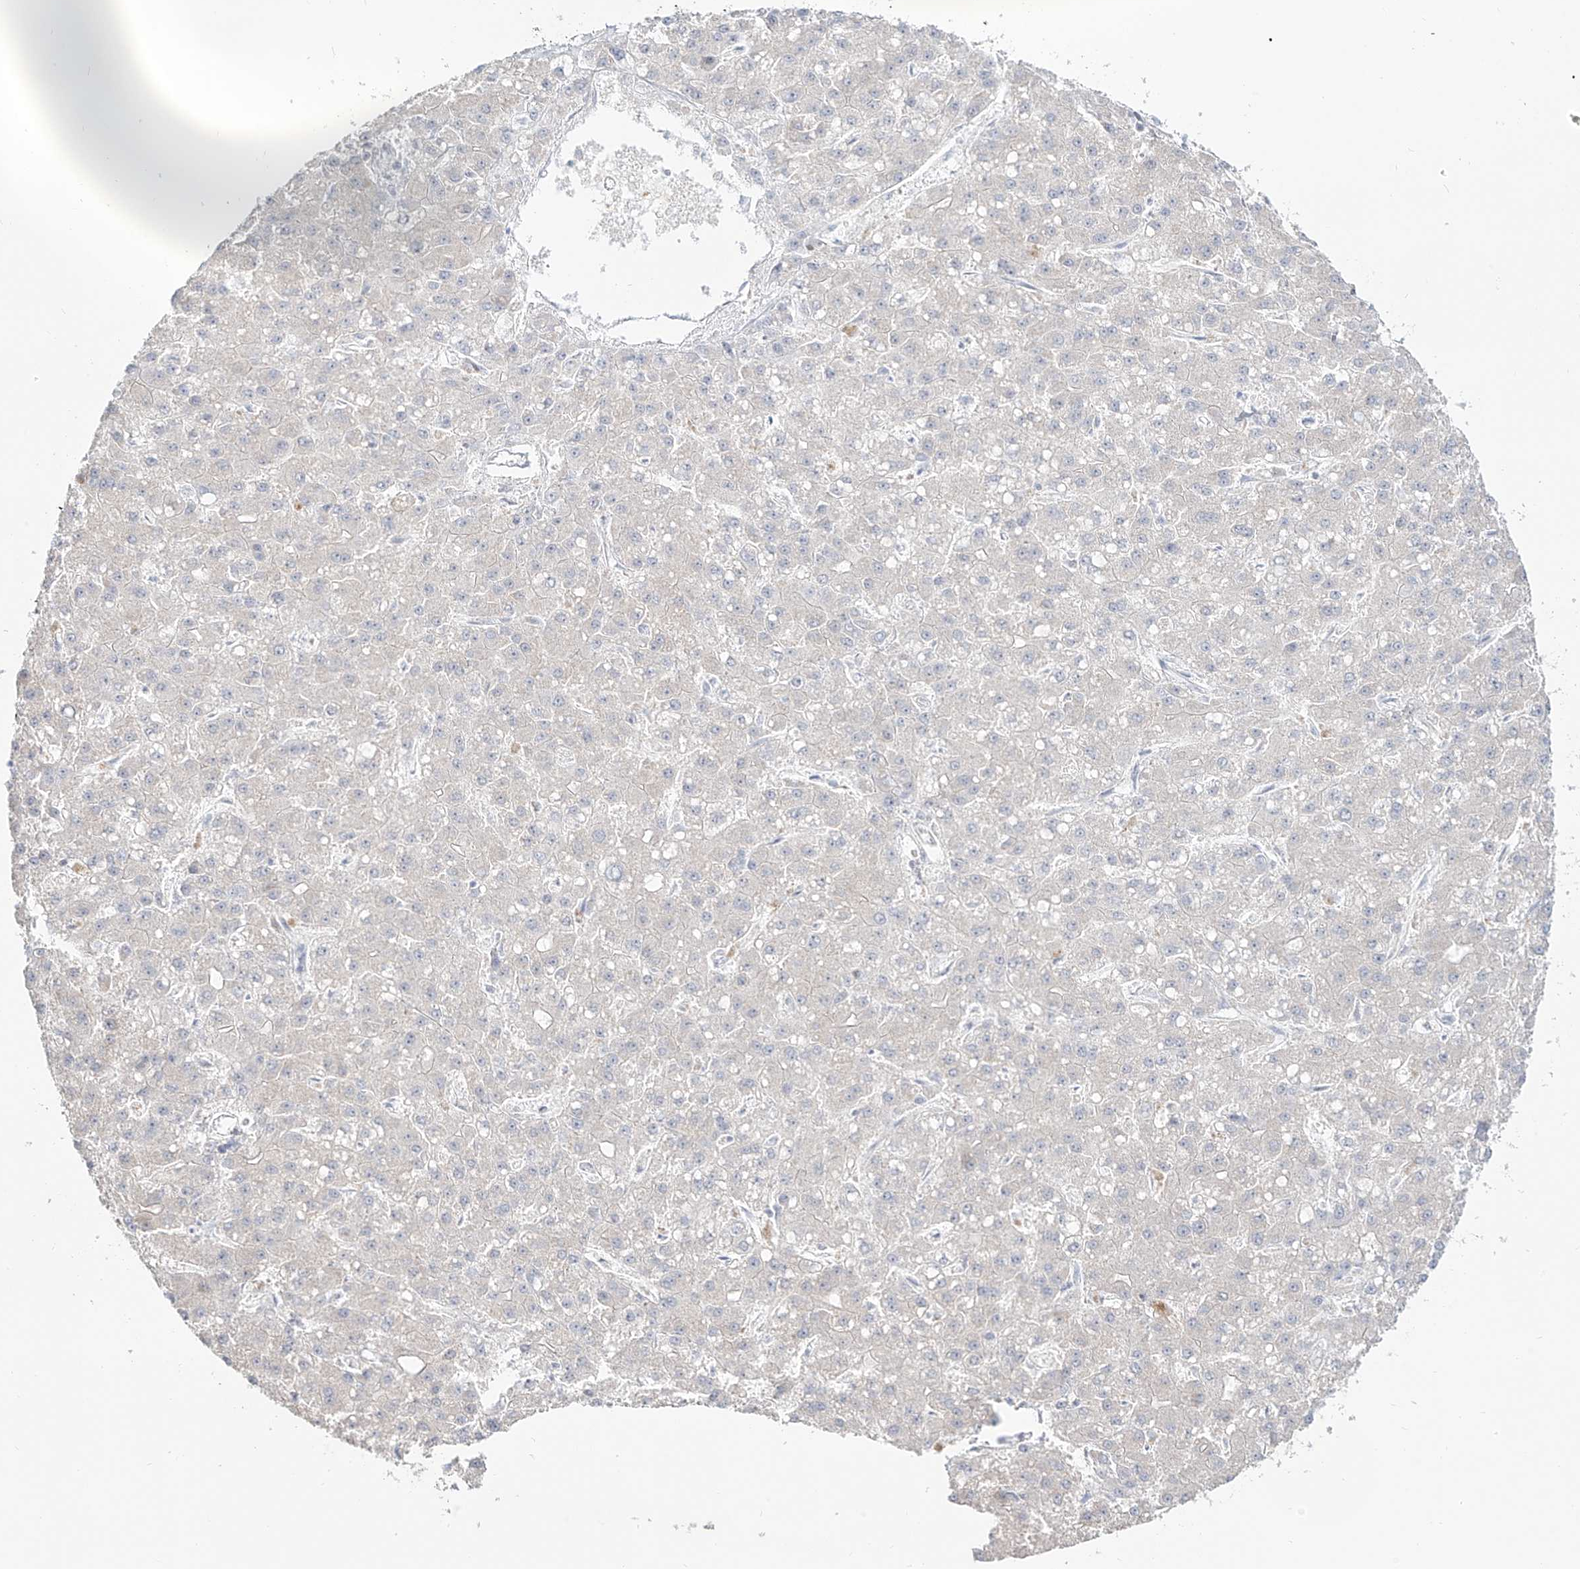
{"staining": {"intensity": "negative", "quantity": "none", "location": "none"}, "tissue": "liver cancer", "cell_type": "Tumor cells", "image_type": "cancer", "snomed": [{"axis": "morphology", "description": "Carcinoma, Hepatocellular, NOS"}, {"axis": "topography", "description": "Liver"}], "caption": "The histopathology image shows no significant positivity in tumor cells of hepatocellular carcinoma (liver).", "gene": "BSDC1", "patient": {"sex": "male", "age": 67}}